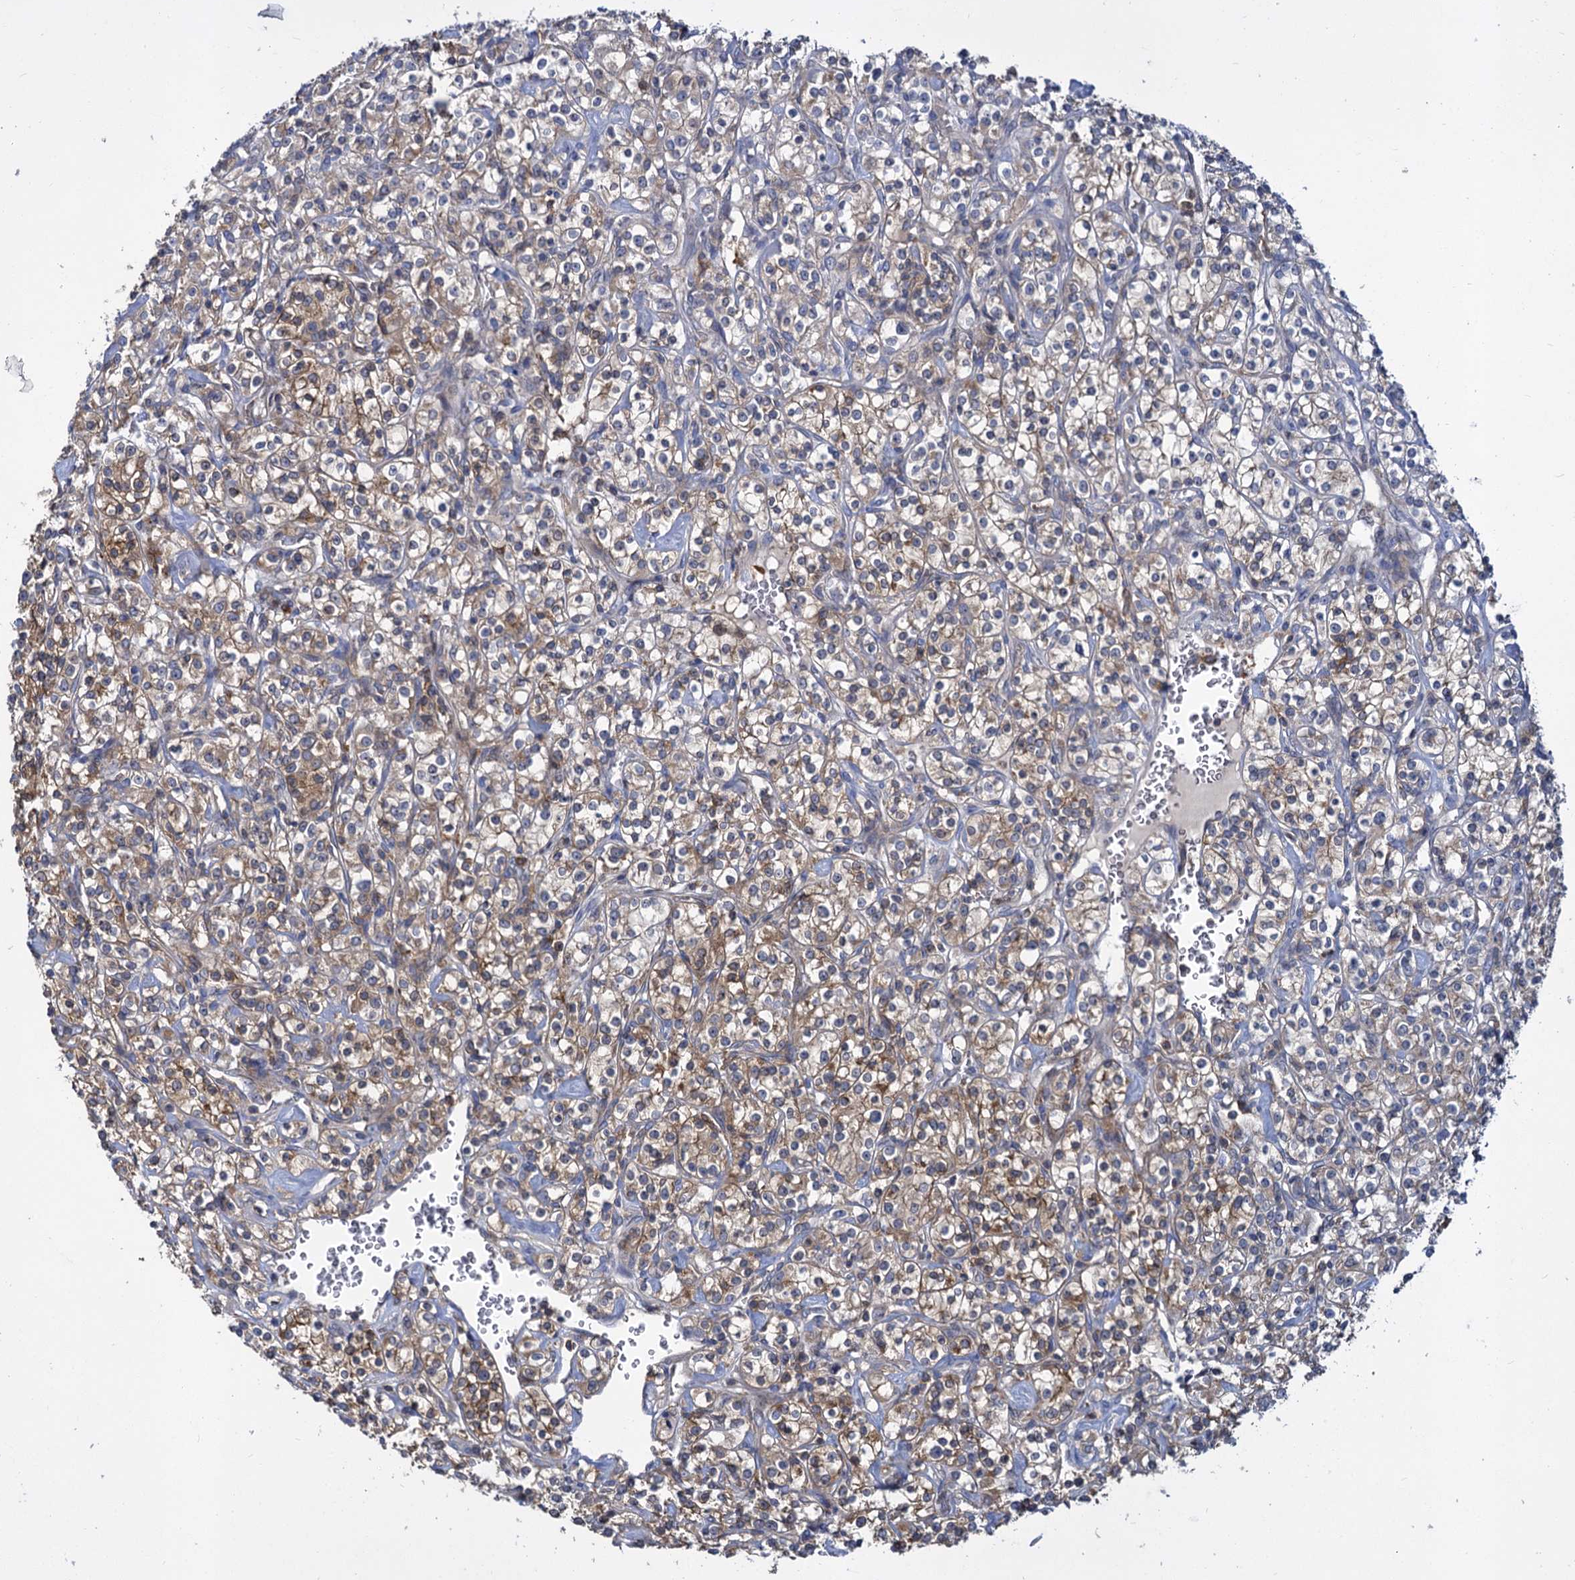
{"staining": {"intensity": "moderate", "quantity": "25%-75%", "location": "cytoplasmic/membranous"}, "tissue": "renal cancer", "cell_type": "Tumor cells", "image_type": "cancer", "snomed": [{"axis": "morphology", "description": "Adenocarcinoma, NOS"}, {"axis": "topography", "description": "Kidney"}], "caption": "Immunohistochemistry (IHC) (DAB (3,3'-diaminobenzidine)) staining of human adenocarcinoma (renal) reveals moderate cytoplasmic/membranous protein positivity in about 25%-75% of tumor cells.", "gene": "GCLC", "patient": {"sex": "male", "age": 77}}